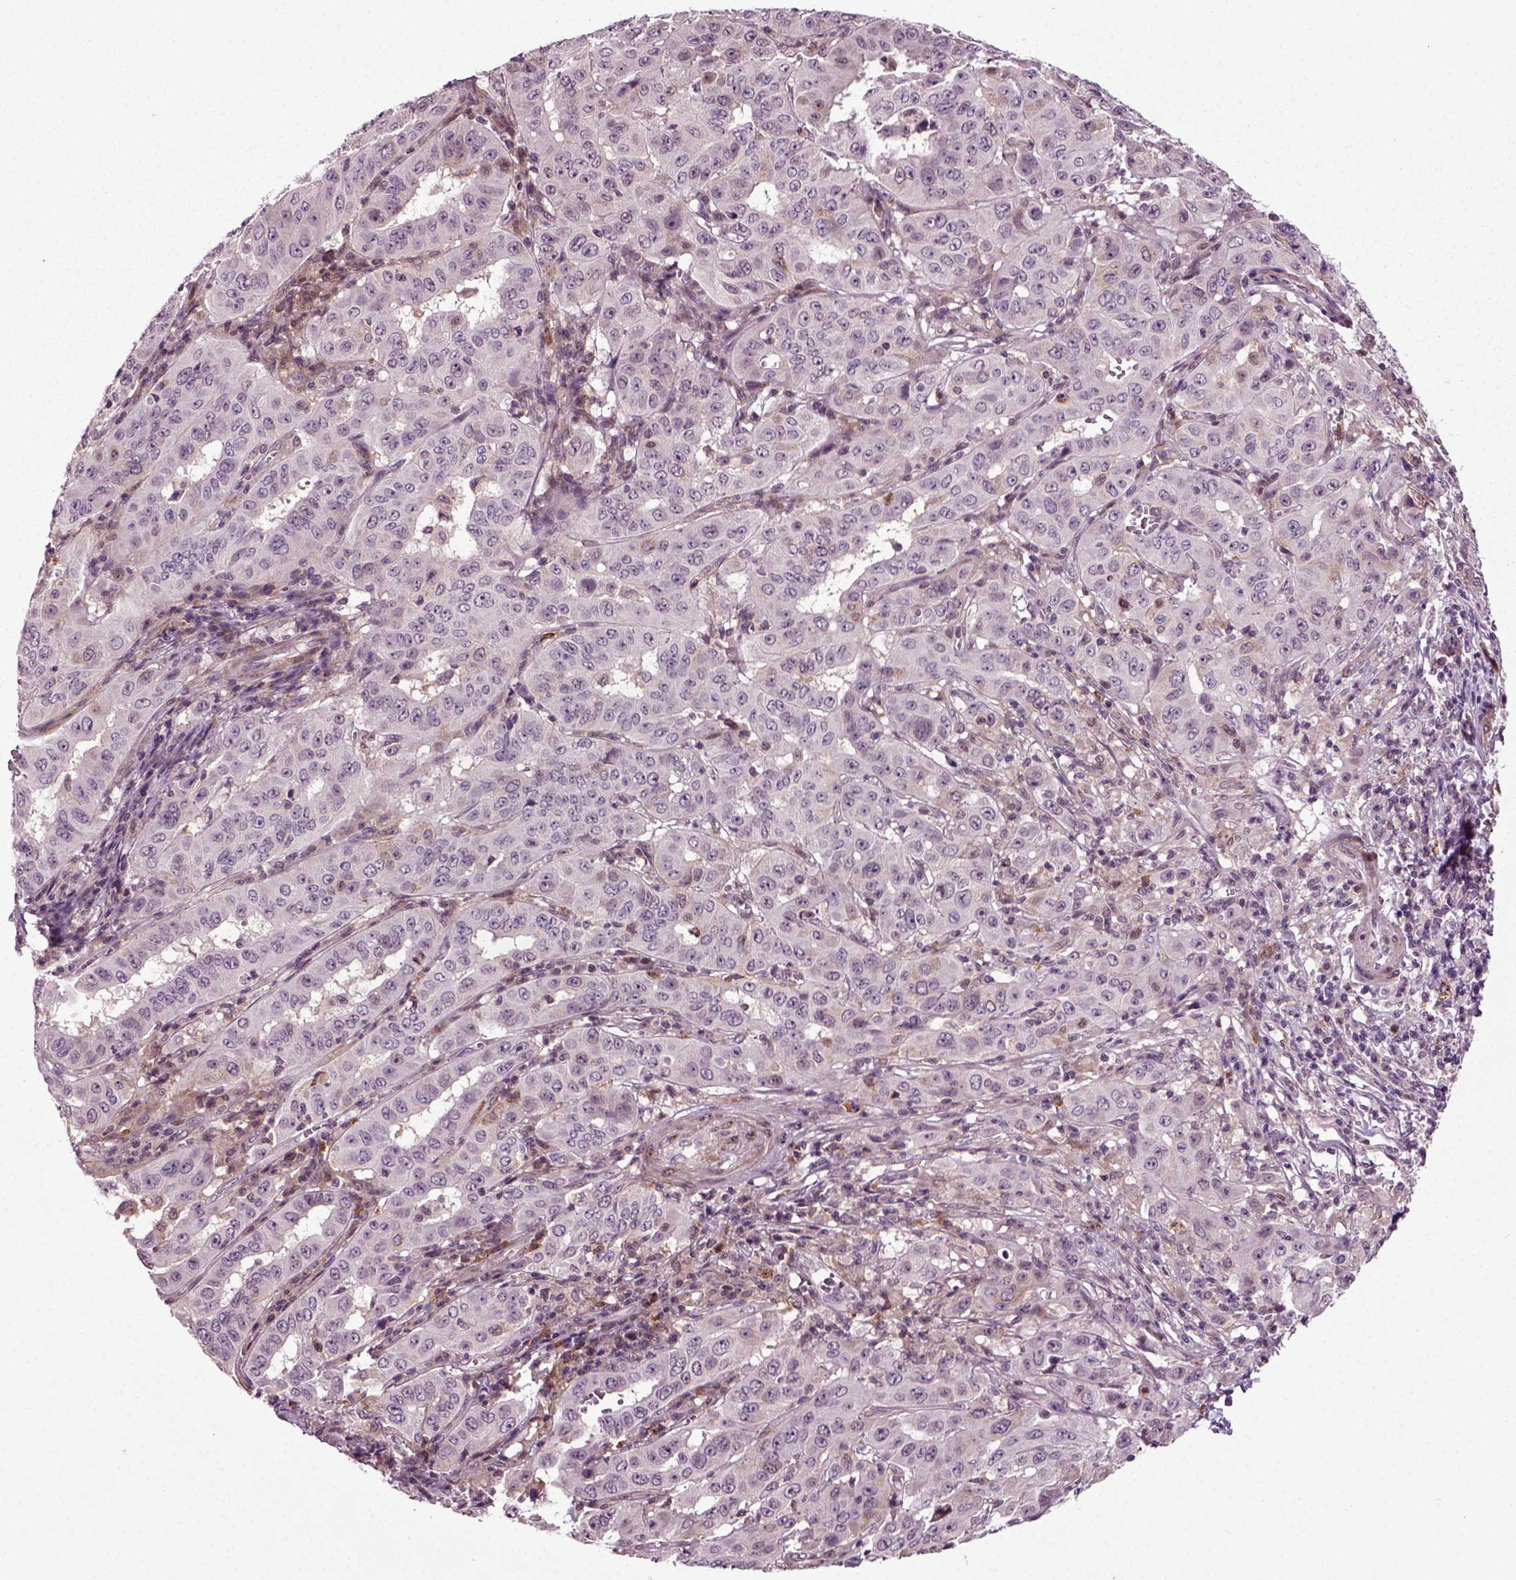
{"staining": {"intensity": "moderate", "quantity": "<25%", "location": "cytoplasmic/membranous"}, "tissue": "pancreatic cancer", "cell_type": "Tumor cells", "image_type": "cancer", "snomed": [{"axis": "morphology", "description": "Adenocarcinoma, NOS"}, {"axis": "topography", "description": "Pancreas"}], "caption": "High-magnification brightfield microscopy of pancreatic adenocarcinoma stained with DAB (brown) and counterstained with hematoxylin (blue). tumor cells exhibit moderate cytoplasmic/membranous staining is seen in approximately<25% of cells.", "gene": "KNSTRN", "patient": {"sex": "male", "age": 63}}